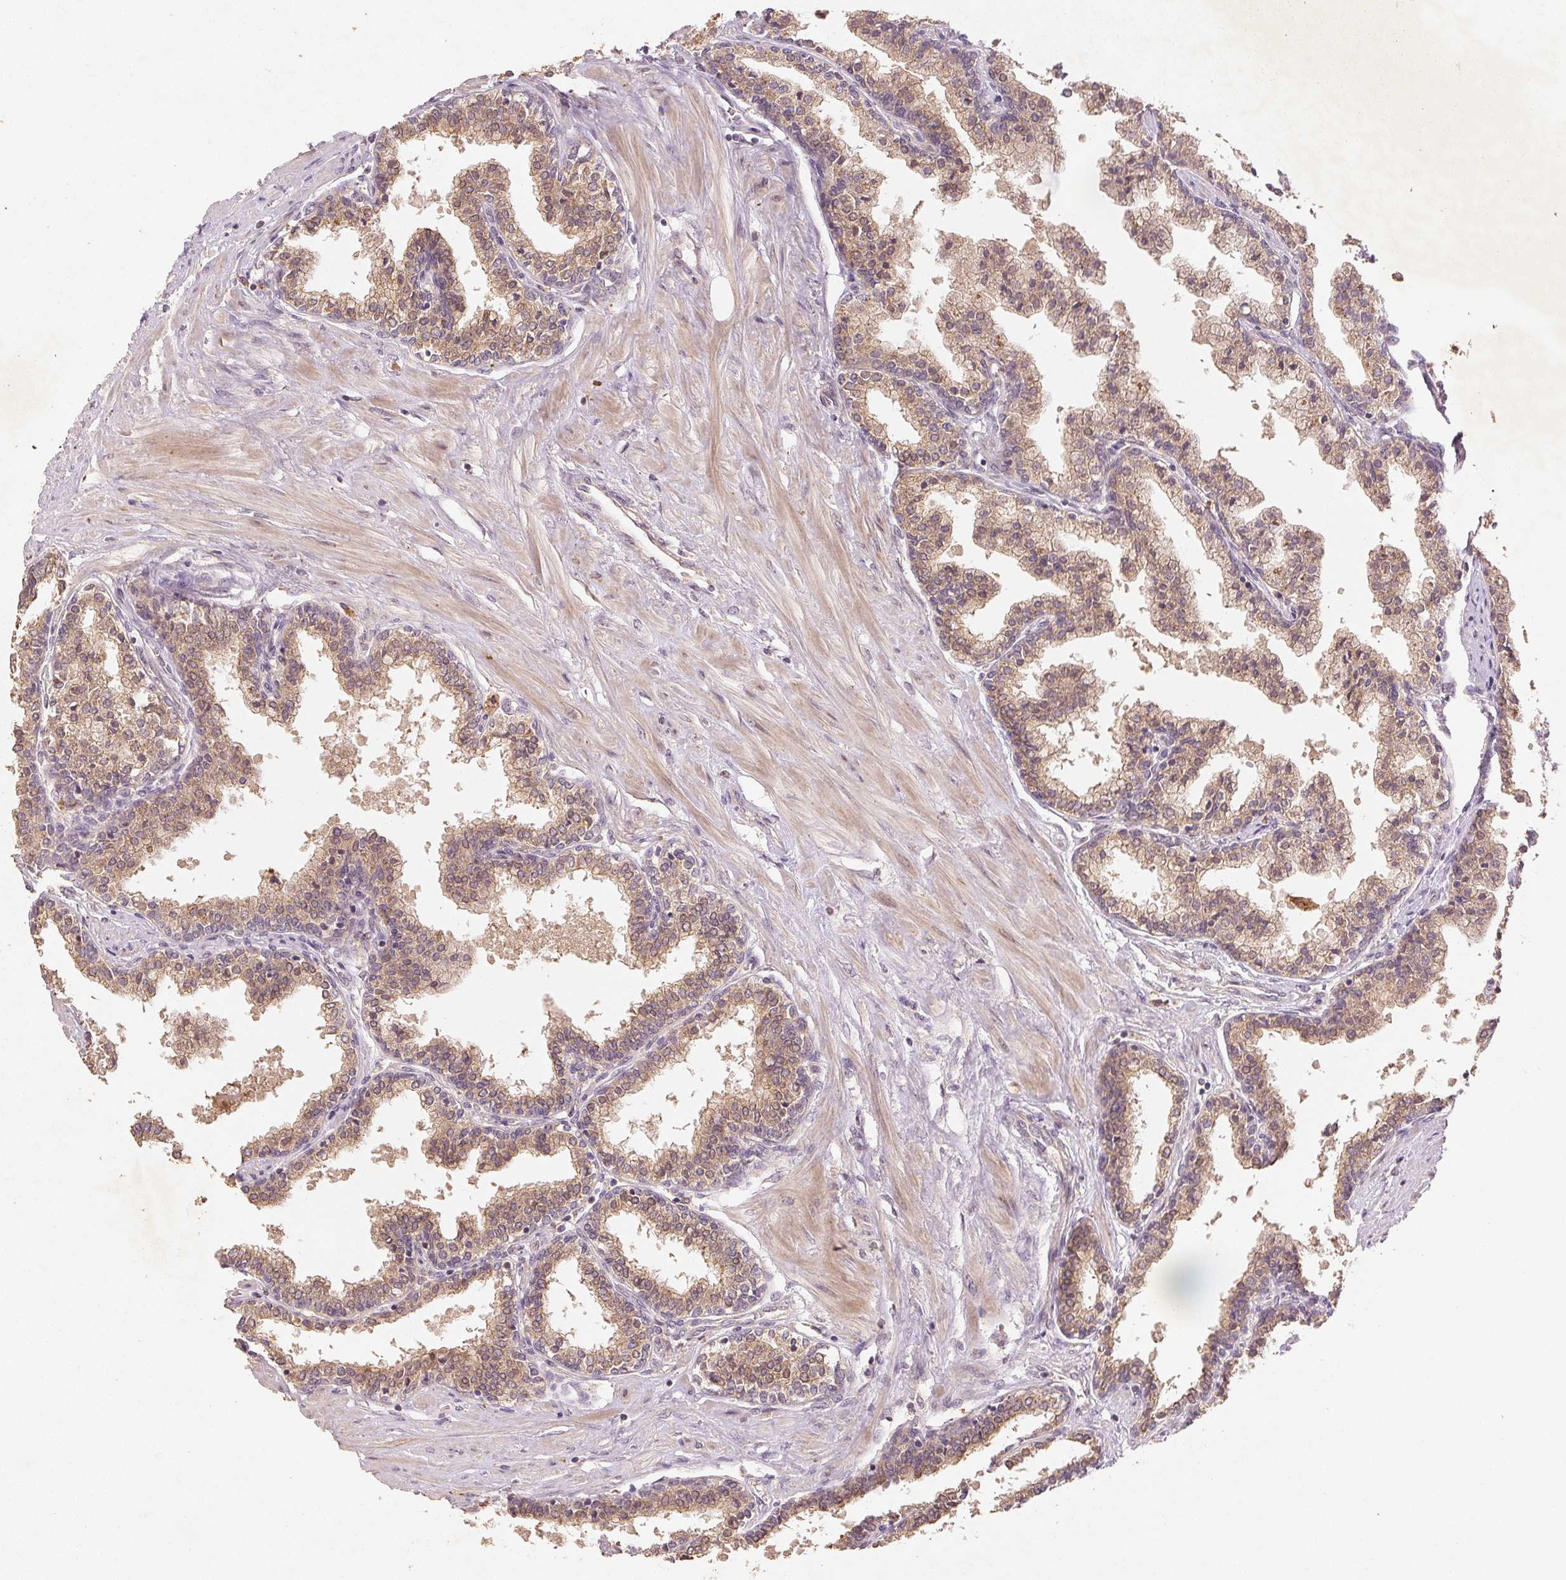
{"staining": {"intensity": "weak", "quantity": ">75%", "location": "cytoplasmic/membranous"}, "tissue": "prostate", "cell_type": "Glandular cells", "image_type": "normal", "snomed": [{"axis": "morphology", "description": "Normal tissue, NOS"}, {"axis": "topography", "description": "Prostate"}], "caption": "This is a histology image of IHC staining of benign prostate, which shows weak staining in the cytoplasmic/membranous of glandular cells.", "gene": "YIF1B", "patient": {"sex": "male", "age": 55}}